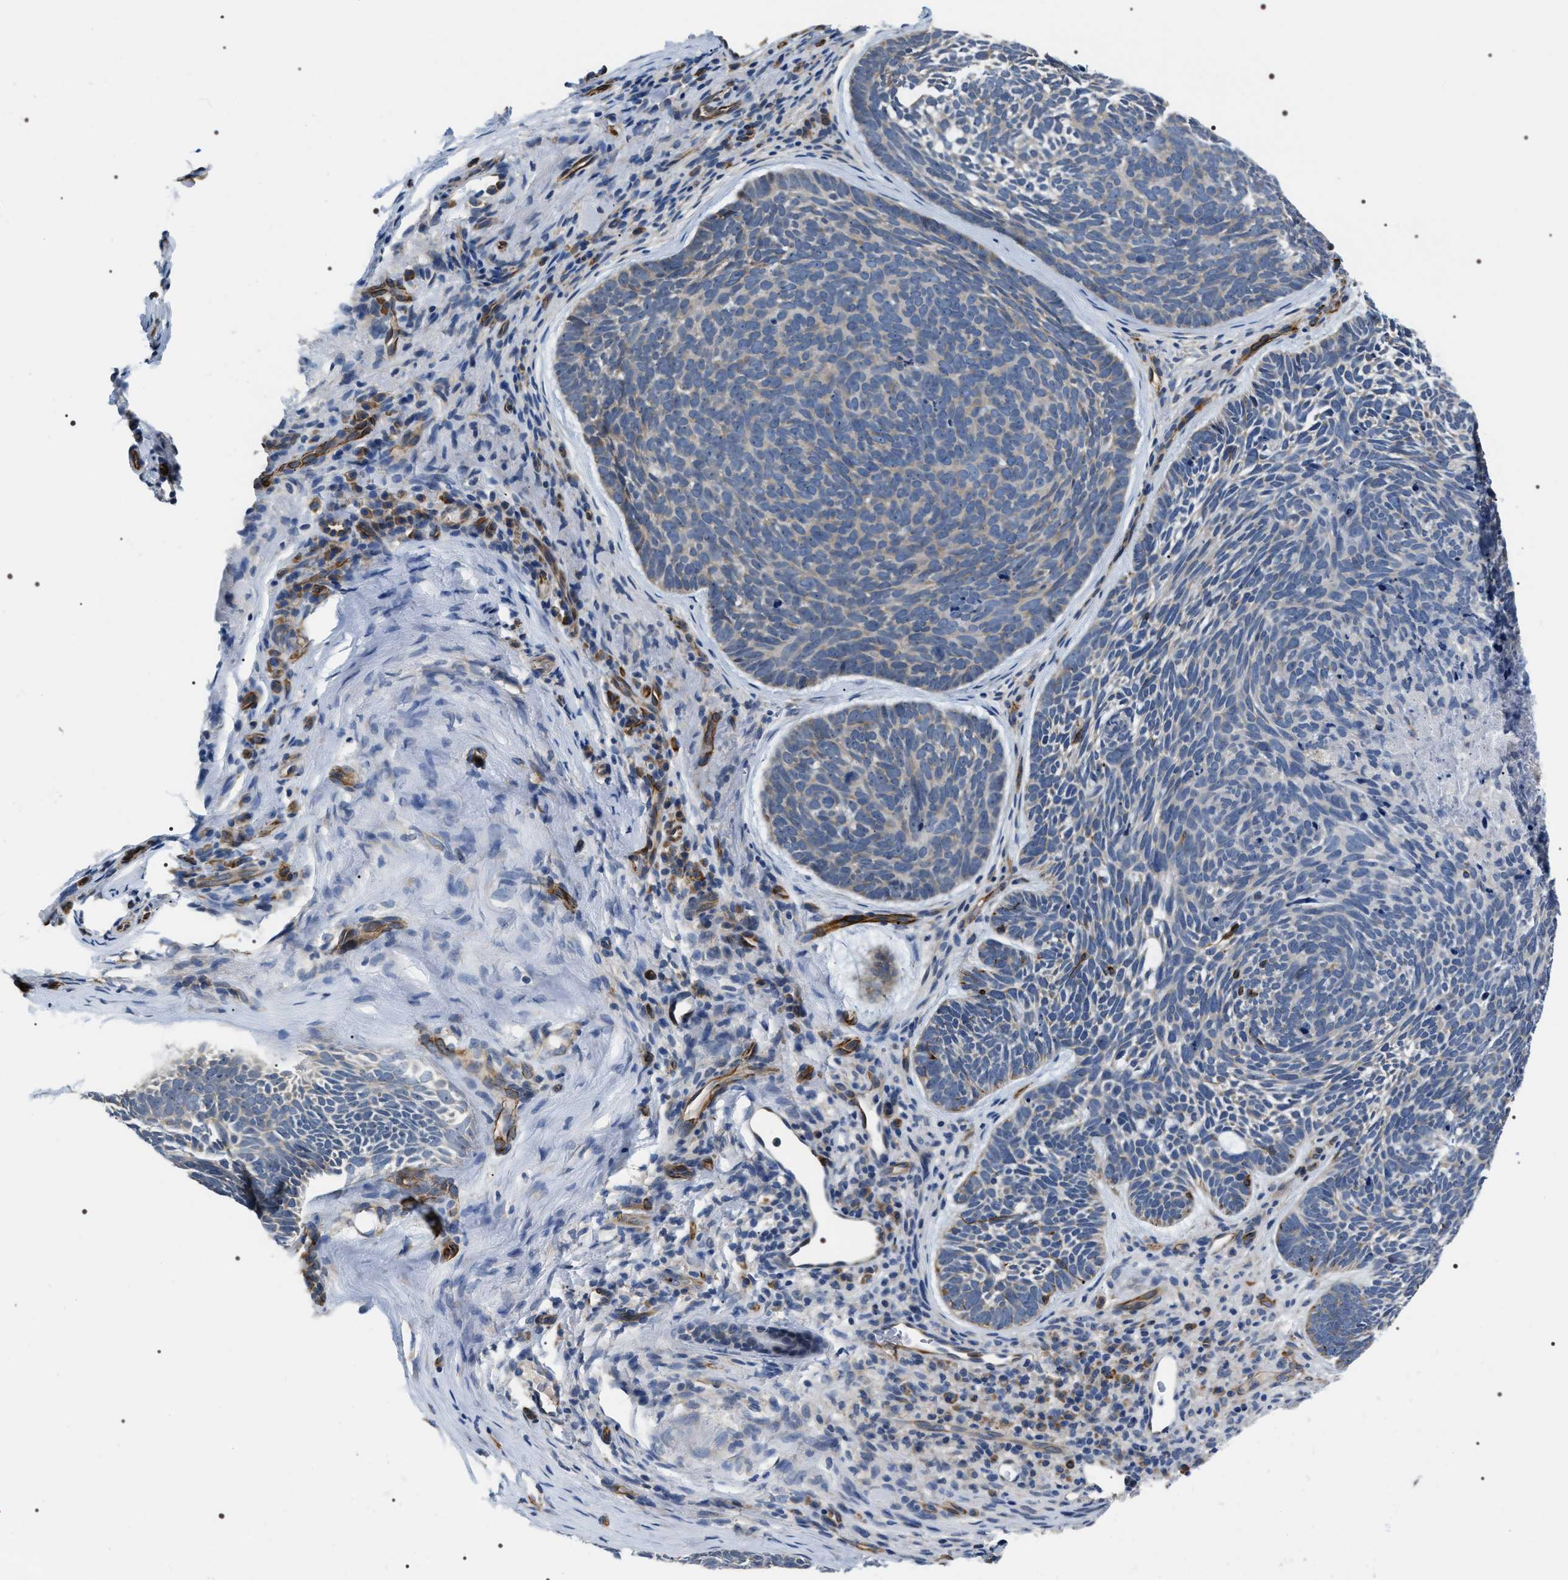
{"staining": {"intensity": "negative", "quantity": "none", "location": "none"}, "tissue": "skin cancer", "cell_type": "Tumor cells", "image_type": "cancer", "snomed": [{"axis": "morphology", "description": "Basal cell carcinoma"}, {"axis": "topography", "description": "Skin"}, {"axis": "topography", "description": "Skin of head"}], "caption": "A histopathology image of skin cancer stained for a protein reveals no brown staining in tumor cells.", "gene": "PKD1L1", "patient": {"sex": "female", "age": 85}}